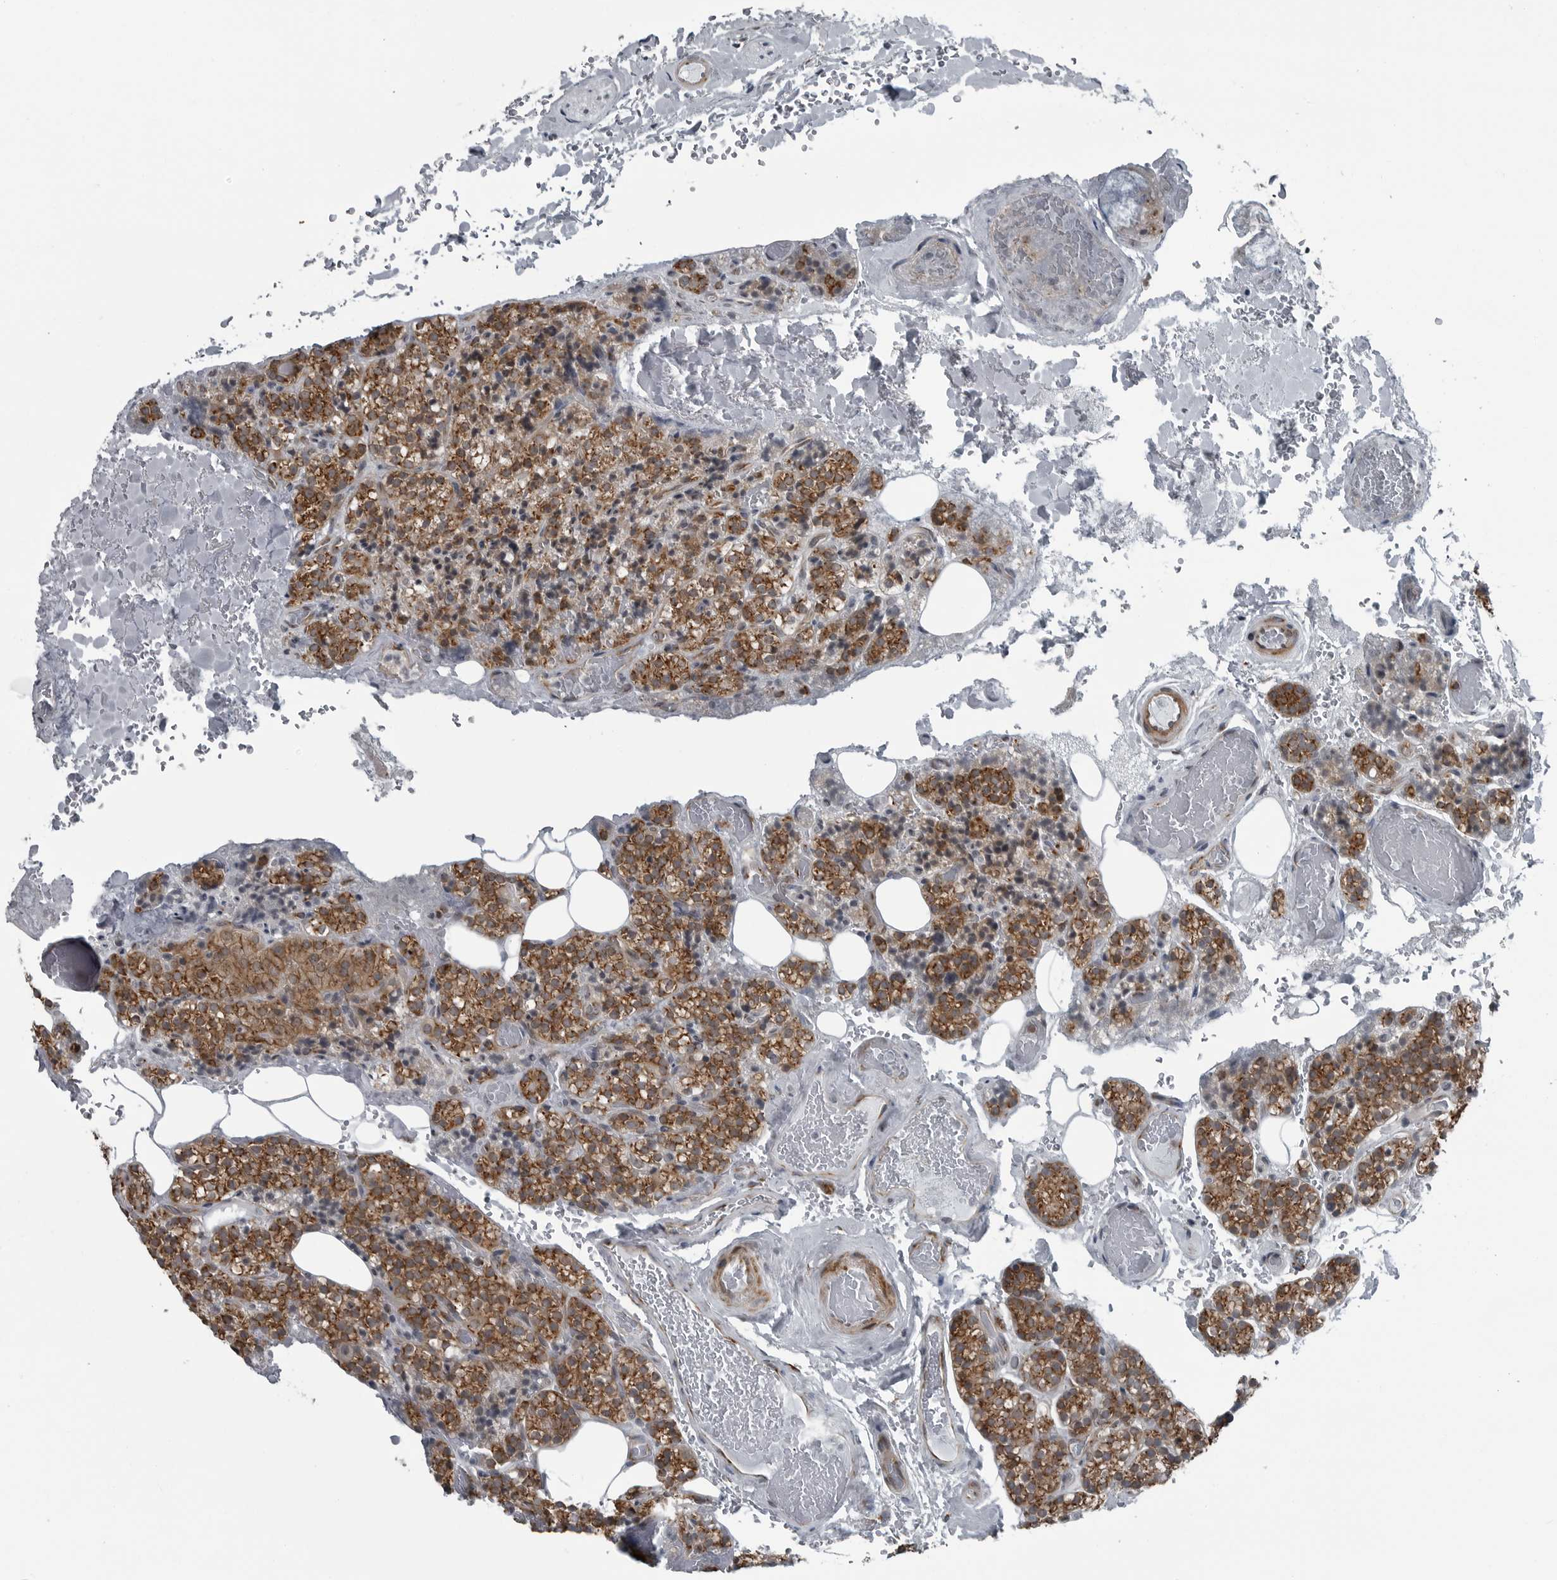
{"staining": {"intensity": "moderate", "quantity": "25%-75%", "location": "cytoplasmic/membranous"}, "tissue": "parathyroid gland", "cell_type": "Glandular cells", "image_type": "normal", "snomed": [{"axis": "morphology", "description": "Normal tissue, NOS"}, {"axis": "topography", "description": "Parathyroid gland"}], "caption": "This histopathology image exhibits benign parathyroid gland stained with IHC to label a protein in brown. The cytoplasmic/membranous of glandular cells show moderate positivity for the protein. Nuclei are counter-stained blue.", "gene": "CEP85", "patient": {"sex": "male", "age": 87}}